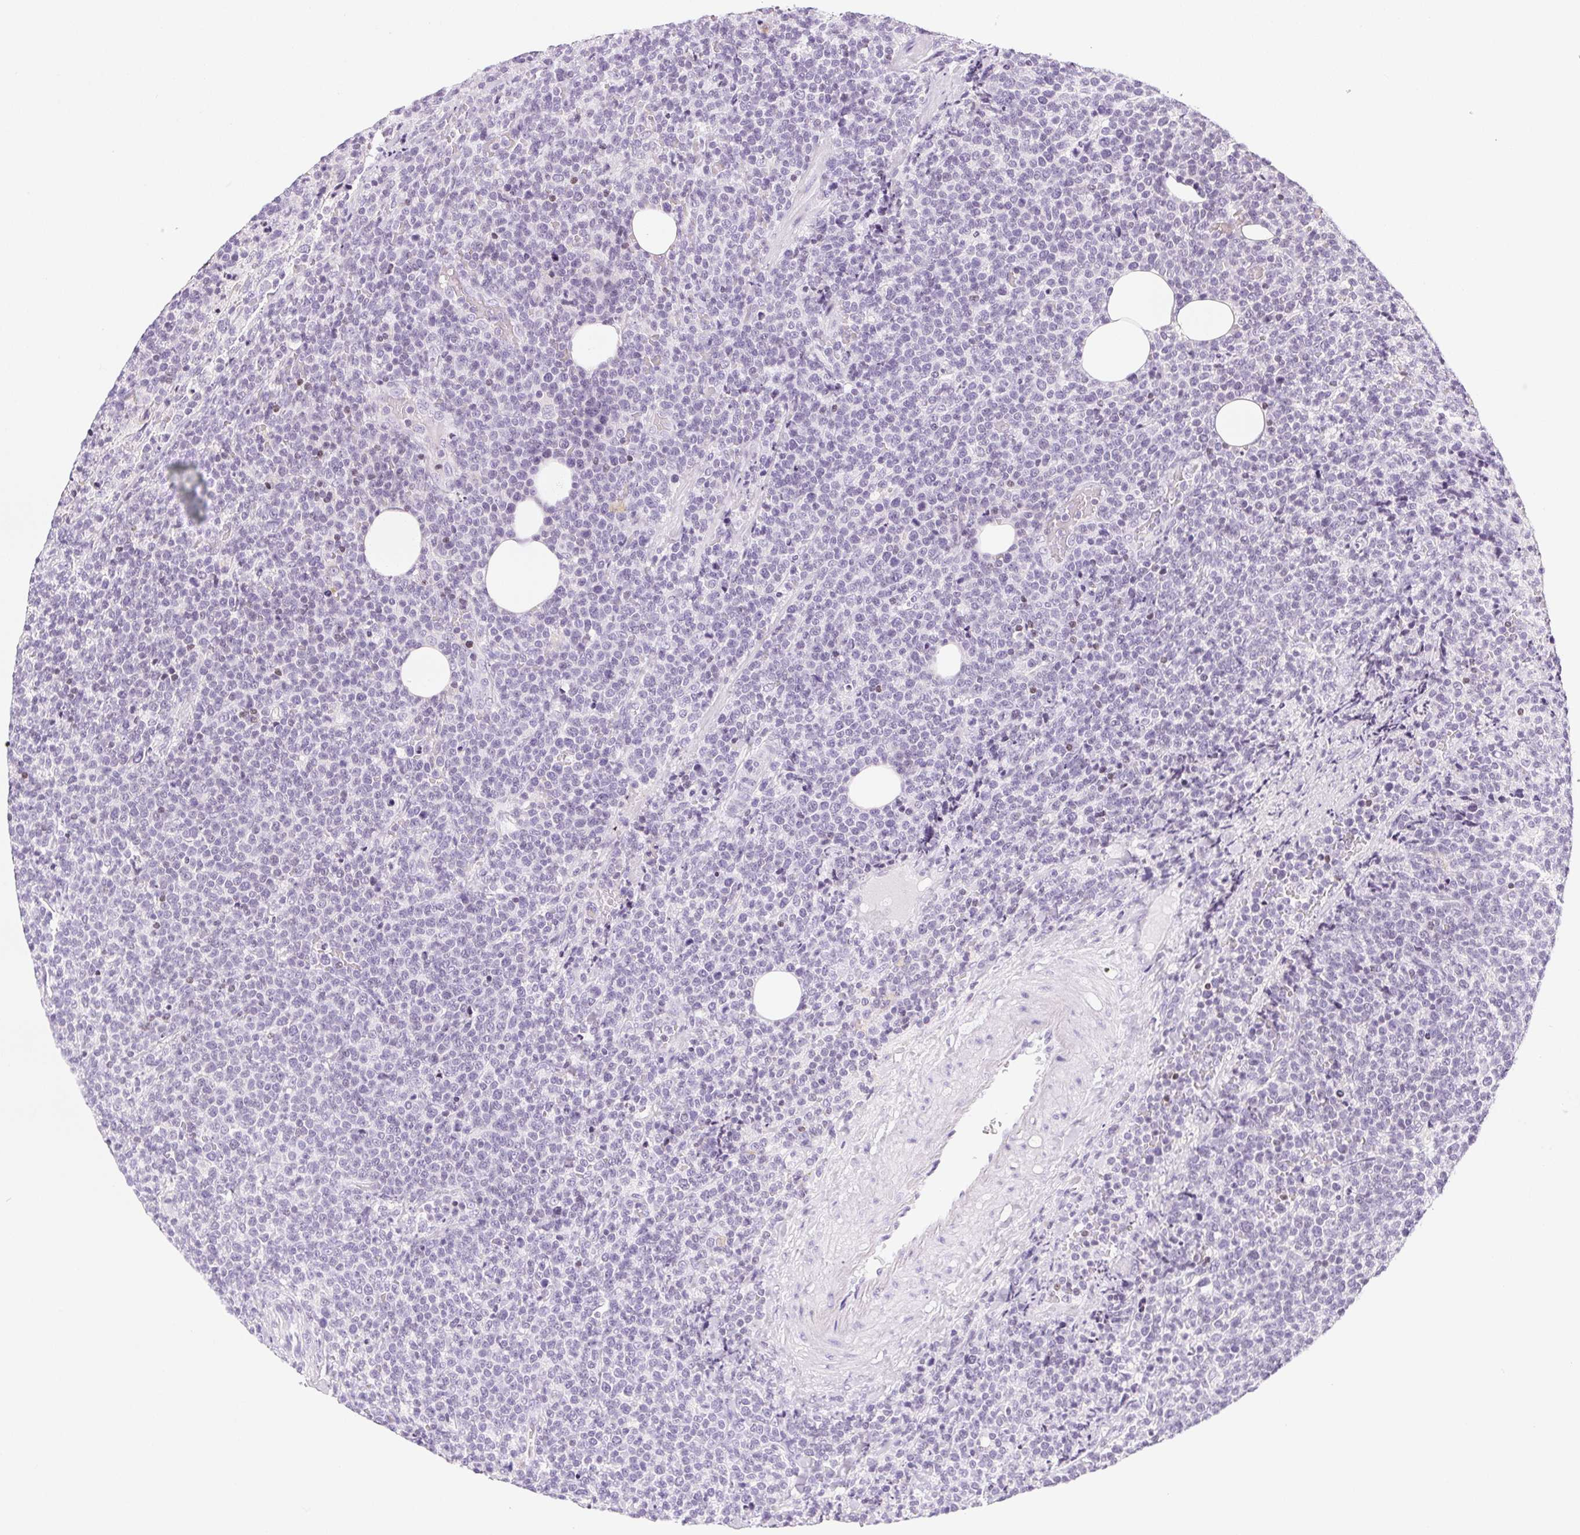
{"staining": {"intensity": "negative", "quantity": "none", "location": "none"}, "tissue": "lymphoma", "cell_type": "Tumor cells", "image_type": "cancer", "snomed": [{"axis": "morphology", "description": "Malignant lymphoma, non-Hodgkin's type, High grade"}, {"axis": "topography", "description": "Lymph node"}], "caption": "Immunohistochemistry of malignant lymphoma, non-Hodgkin's type (high-grade) exhibits no staining in tumor cells.", "gene": "BEND2", "patient": {"sex": "male", "age": 61}}